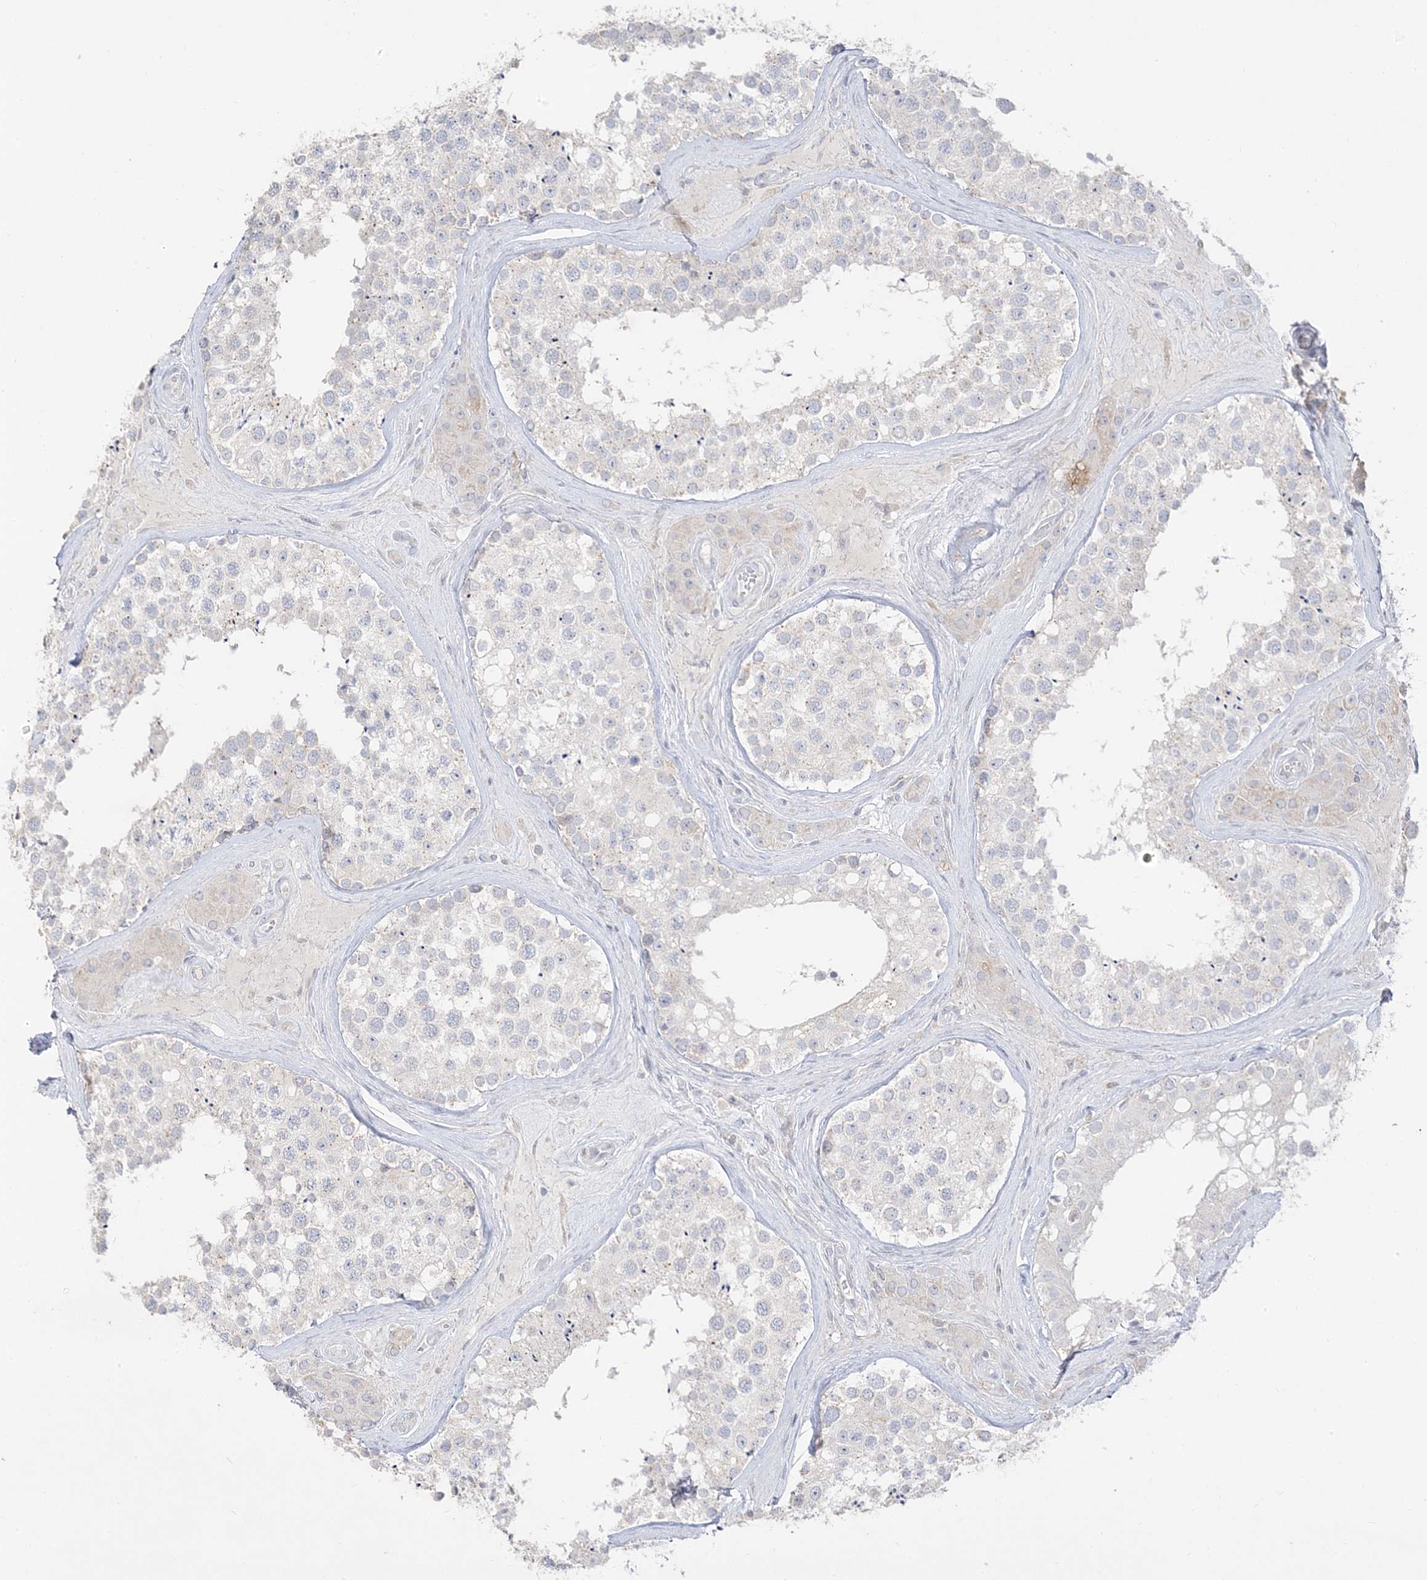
{"staining": {"intensity": "negative", "quantity": "none", "location": "none"}, "tissue": "testis", "cell_type": "Cells in seminiferous ducts", "image_type": "normal", "snomed": [{"axis": "morphology", "description": "Normal tissue, NOS"}, {"axis": "topography", "description": "Testis"}], "caption": "This is a histopathology image of immunohistochemistry (IHC) staining of unremarkable testis, which shows no expression in cells in seminiferous ducts. The staining was performed using DAB (3,3'-diaminobenzidine) to visualize the protein expression in brown, while the nuclei were stained in blue with hematoxylin (Magnification: 20x).", "gene": "TRANK1", "patient": {"sex": "male", "age": 46}}